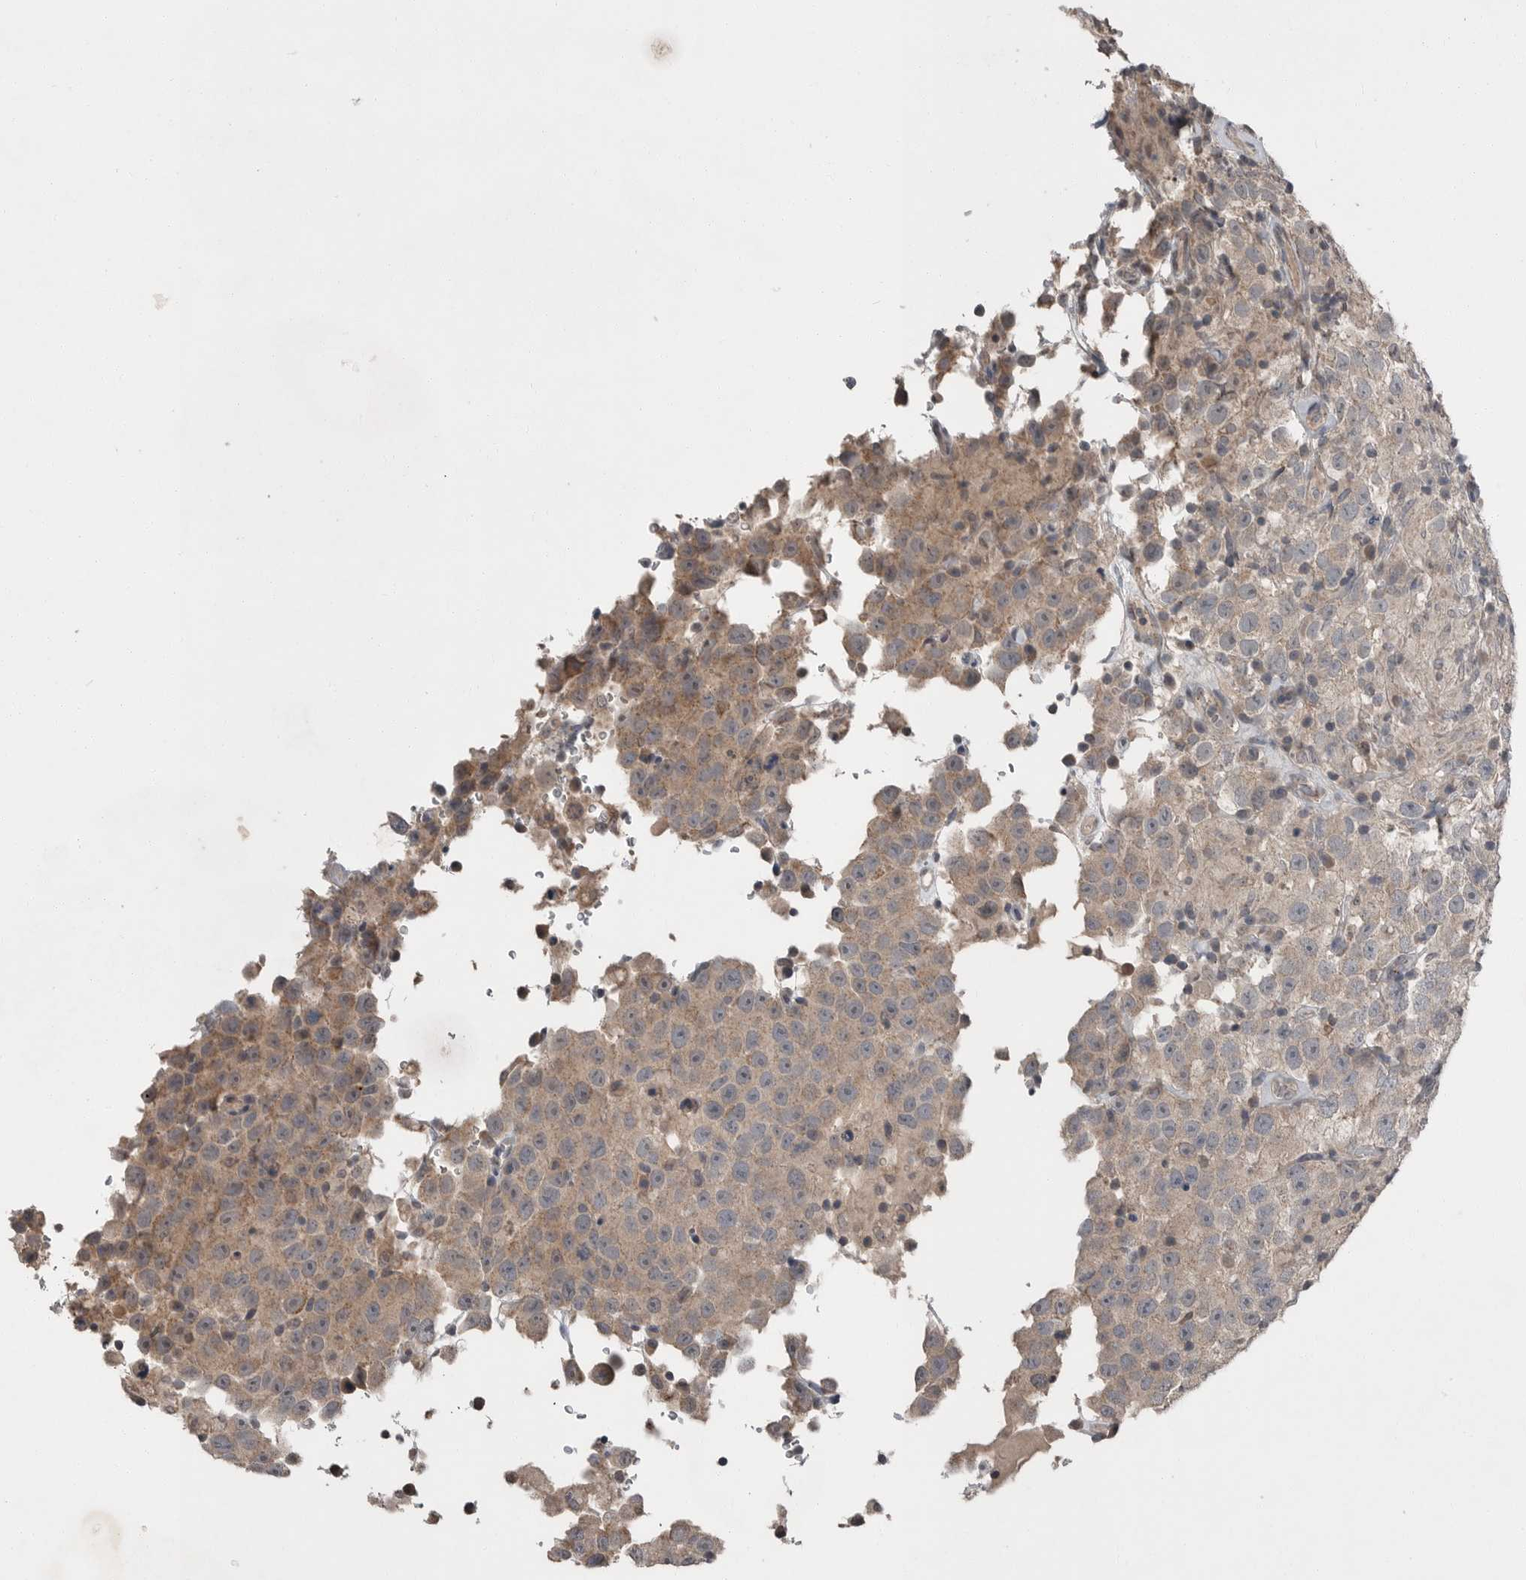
{"staining": {"intensity": "weak", "quantity": ">75%", "location": "cytoplasmic/membranous"}, "tissue": "testis cancer", "cell_type": "Tumor cells", "image_type": "cancer", "snomed": [{"axis": "morphology", "description": "Seminoma, NOS"}, {"axis": "topography", "description": "Testis"}], "caption": "Testis cancer stained with a protein marker reveals weak staining in tumor cells.", "gene": "SCP2", "patient": {"sex": "male", "age": 41}}